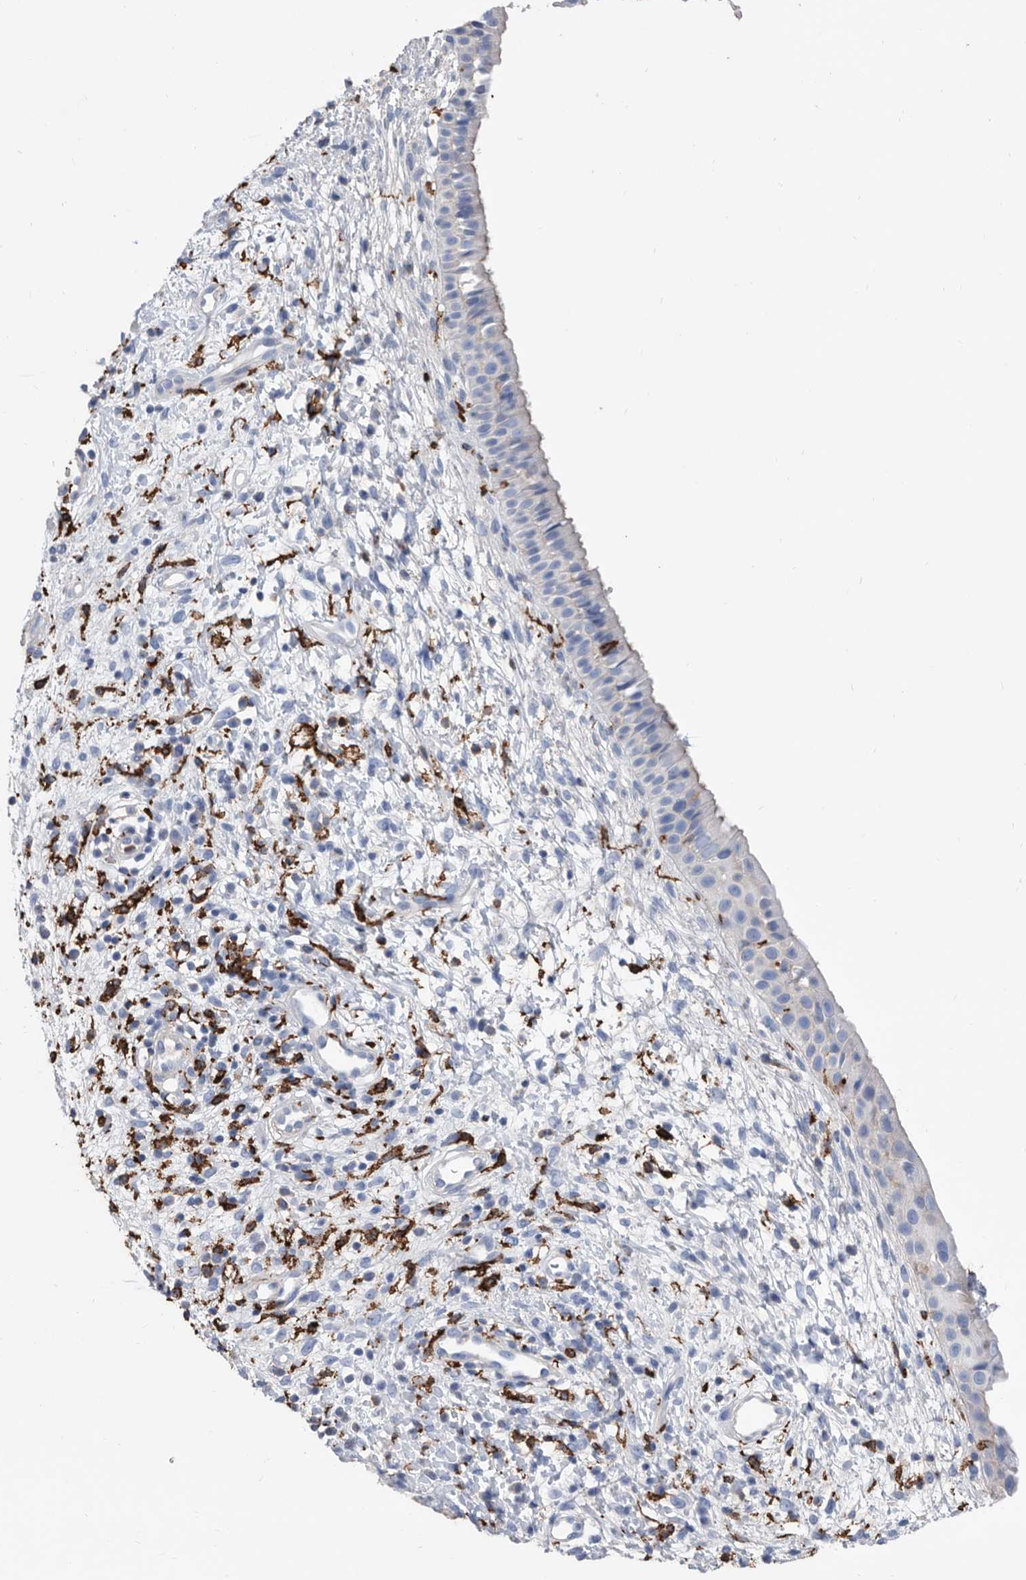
{"staining": {"intensity": "negative", "quantity": "none", "location": "none"}, "tissue": "nasopharynx", "cell_type": "Respiratory epithelial cells", "image_type": "normal", "snomed": [{"axis": "morphology", "description": "Normal tissue, NOS"}, {"axis": "topography", "description": "Nasopharynx"}], "caption": "Protein analysis of normal nasopharynx demonstrates no significant expression in respiratory epithelial cells.", "gene": "MS4A4A", "patient": {"sex": "male", "age": 22}}